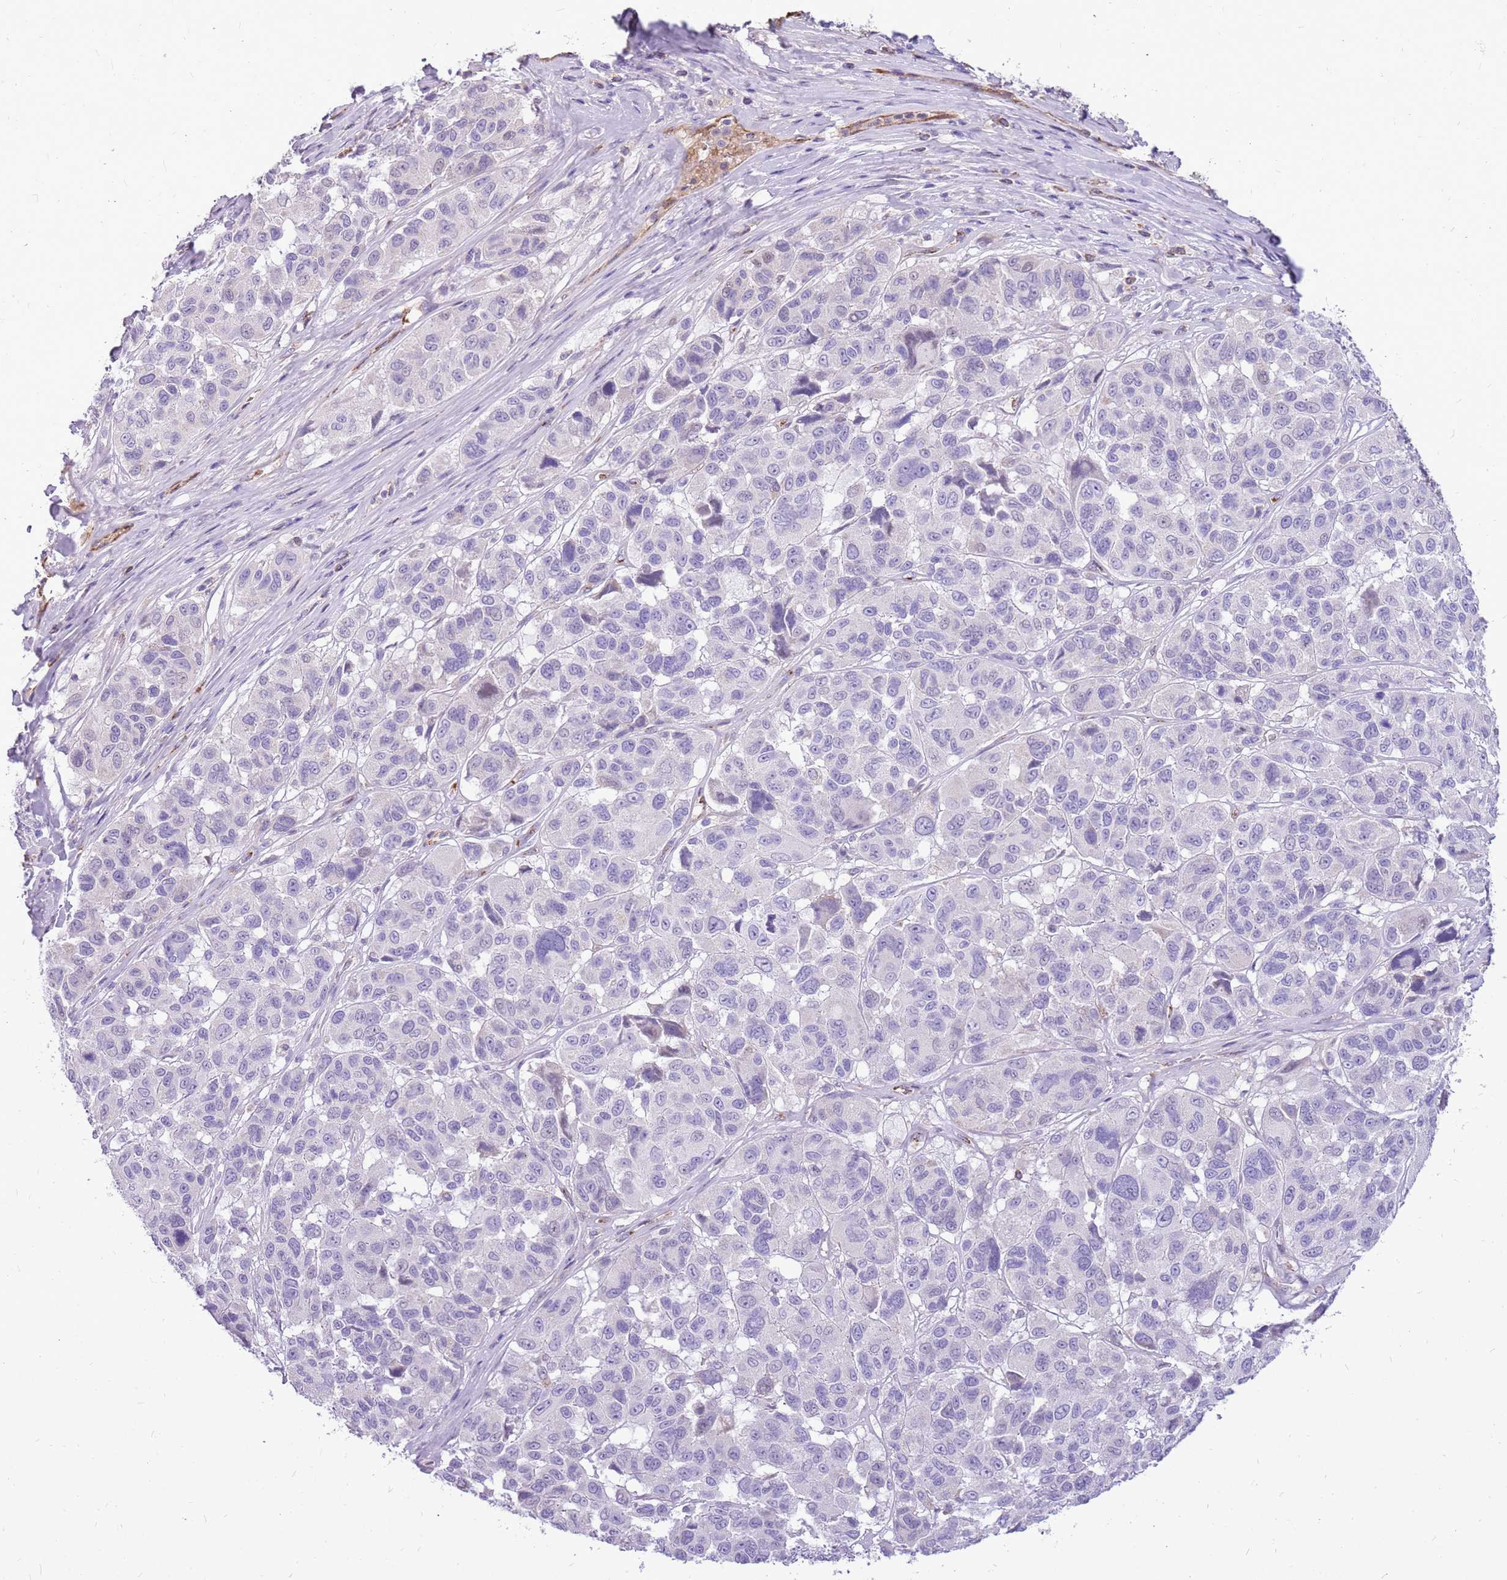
{"staining": {"intensity": "negative", "quantity": "none", "location": "none"}, "tissue": "melanoma", "cell_type": "Tumor cells", "image_type": "cancer", "snomed": [{"axis": "morphology", "description": "Malignant melanoma, NOS"}, {"axis": "topography", "description": "Skin"}], "caption": "Immunohistochemical staining of melanoma reveals no significant positivity in tumor cells.", "gene": "PCNX1", "patient": {"sex": "female", "age": 66}}